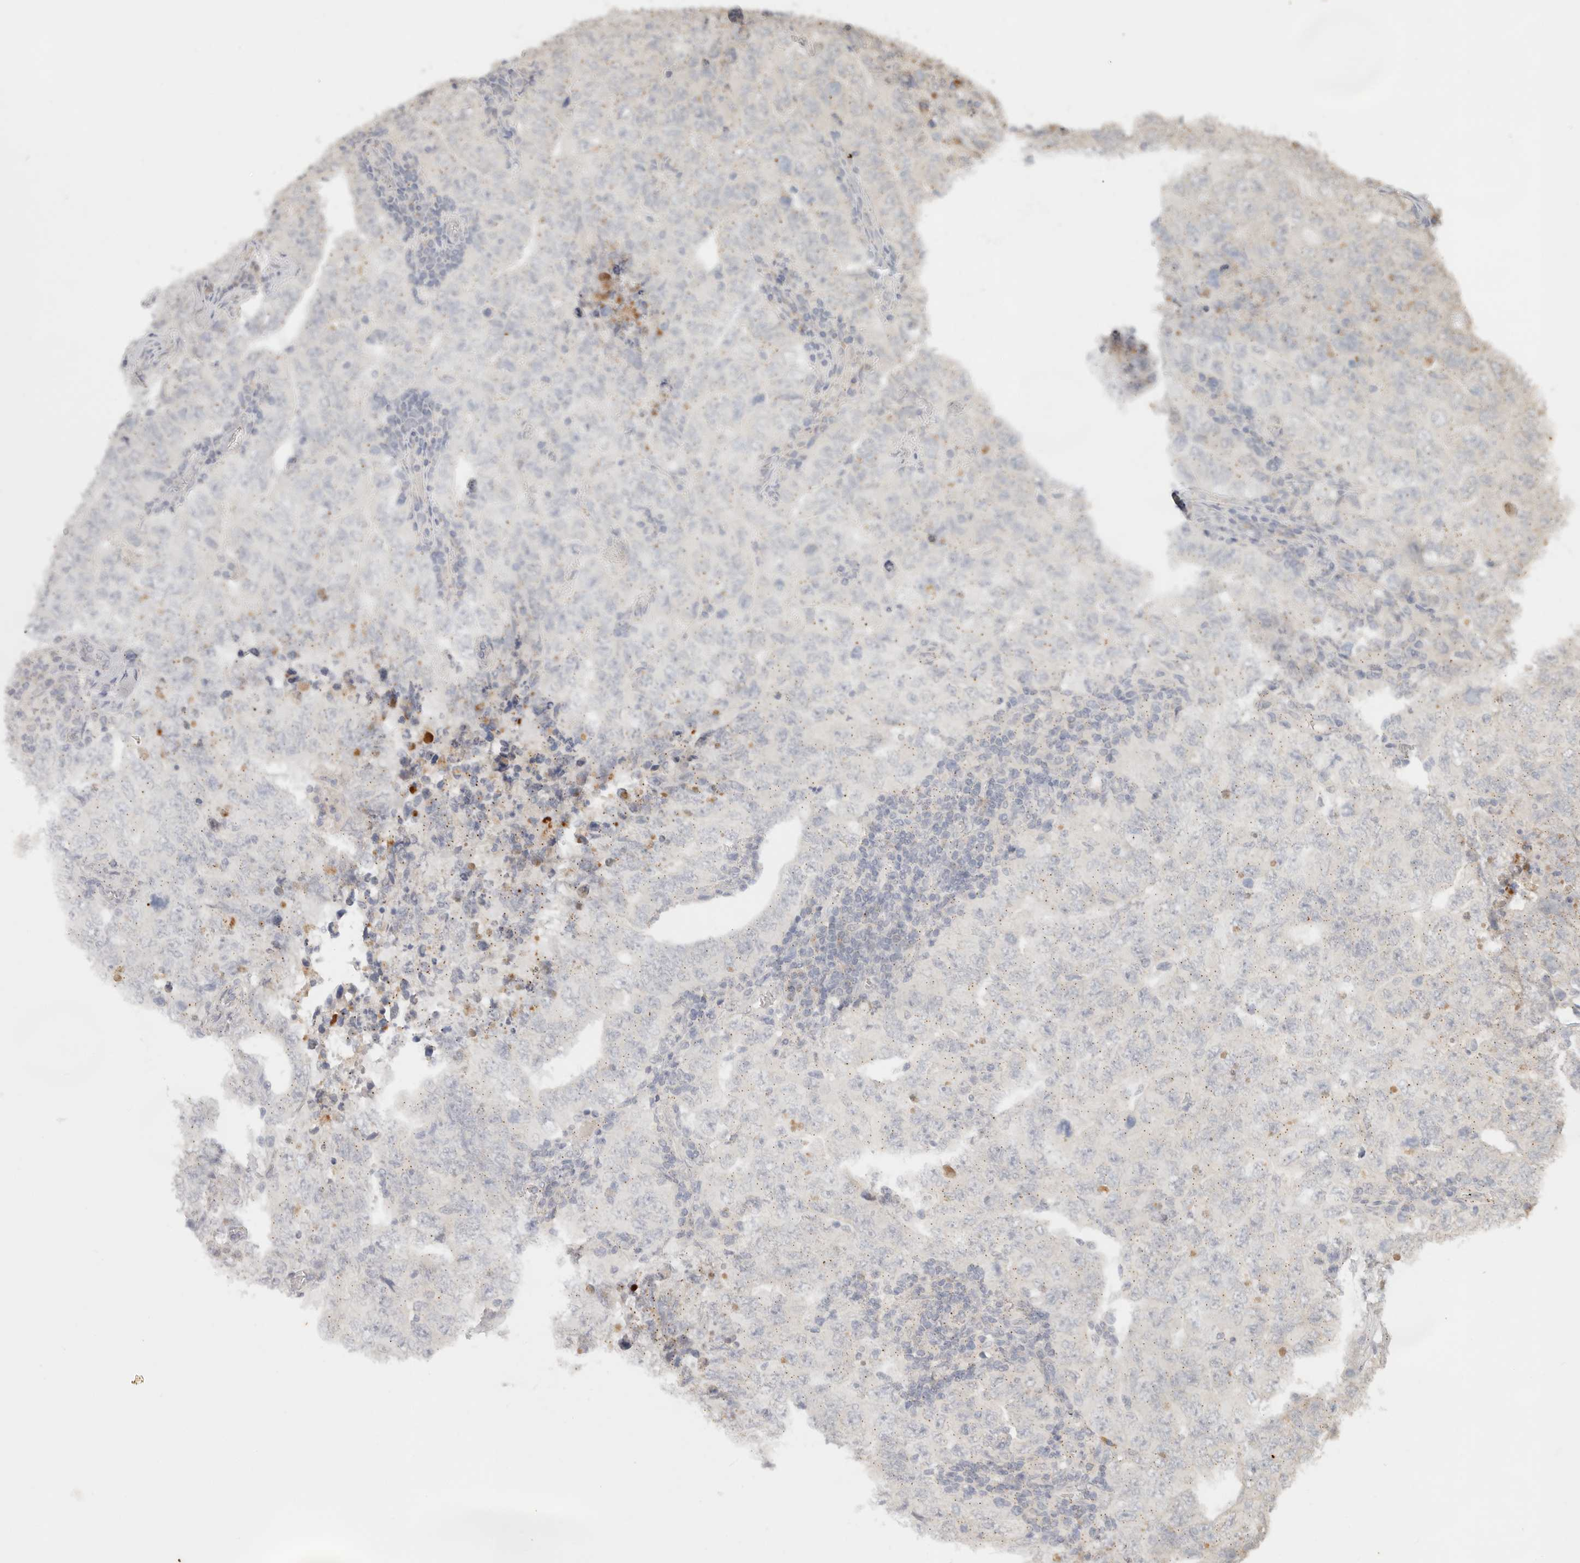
{"staining": {"intensity": "negative", "quantity": "none", "location": "none"}, "tissue": "testis cancer", "cell_type": "Tumor cells", "image_type": "cancer", "snomed": [{"axis": "morphology", "description": "Carcinoma, Embryonal, NOS"}, {"axis": "topography", "description": "Testis"}], "caption": "This is a photomicrograph of immunohistochemistry (IHC) staining of testis cancer, which shows no staining in tumor cells.", "gene": "LMO4", "patient": {"sex": "male", "age": 26}}